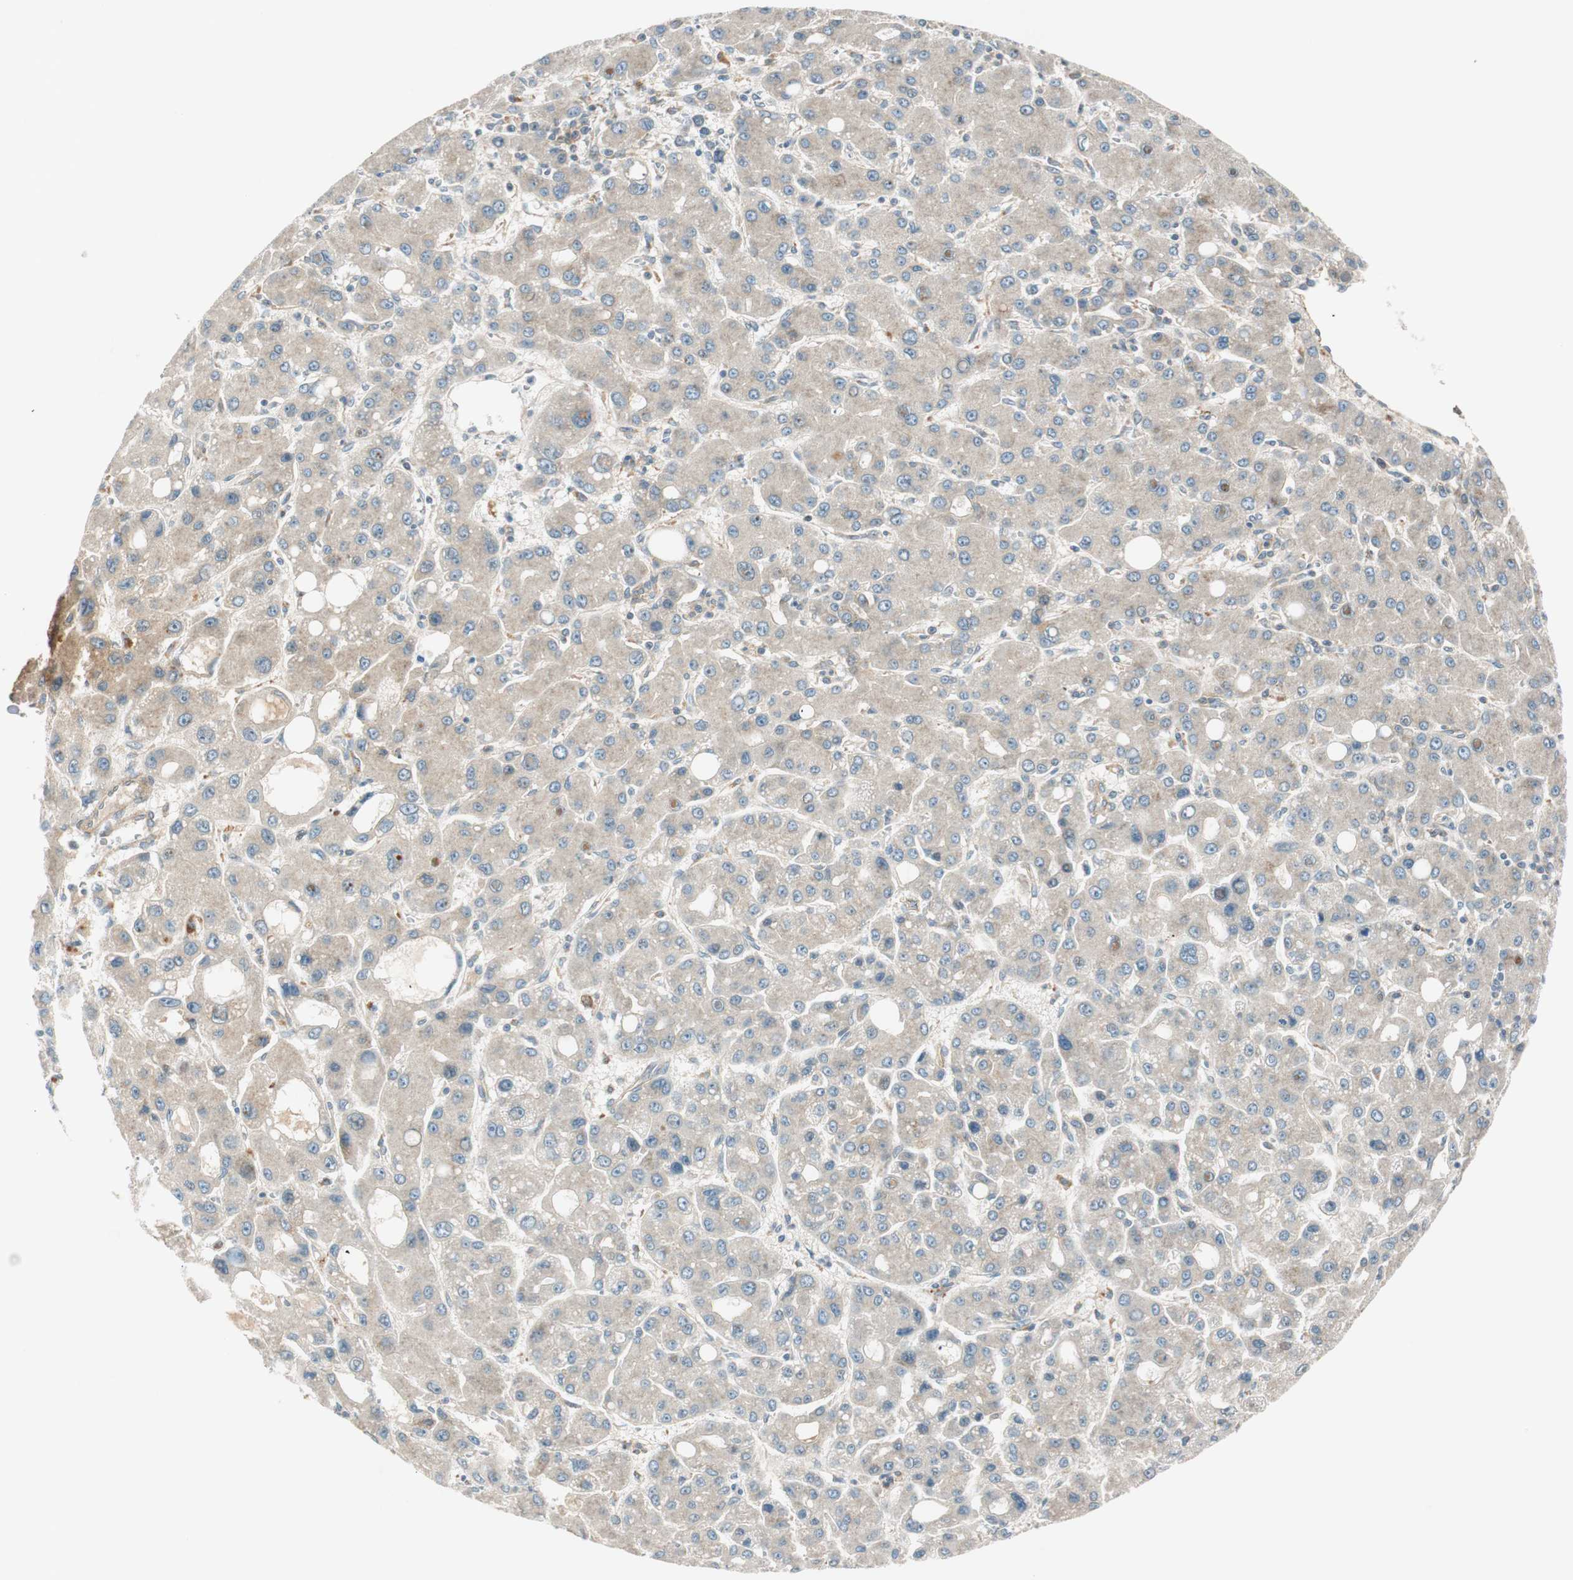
{"staining": {"intensity": "weak", "quantity": ">75%", "location": "cytoplasmic/membranous"}, "tissue": "liver cancer", "cell_type": "Tumor cells", "image_type": "cancer", "snomed": [{"axis": "morphology", "description": "Carcinoma, Hepatocellular, NOS"}, {"axis": "topography", "description": "Liver"}], "caption": "Immunohistochemistry histopathology image of liver hepatocellular carcinoma stained for a protein (brown), which shows low levels of weak cytoplasmic/membranous positivity in approximately >75% of tumor cells.", "gene": "ABI1", "patient": {"sex": "male", "age": 55}}